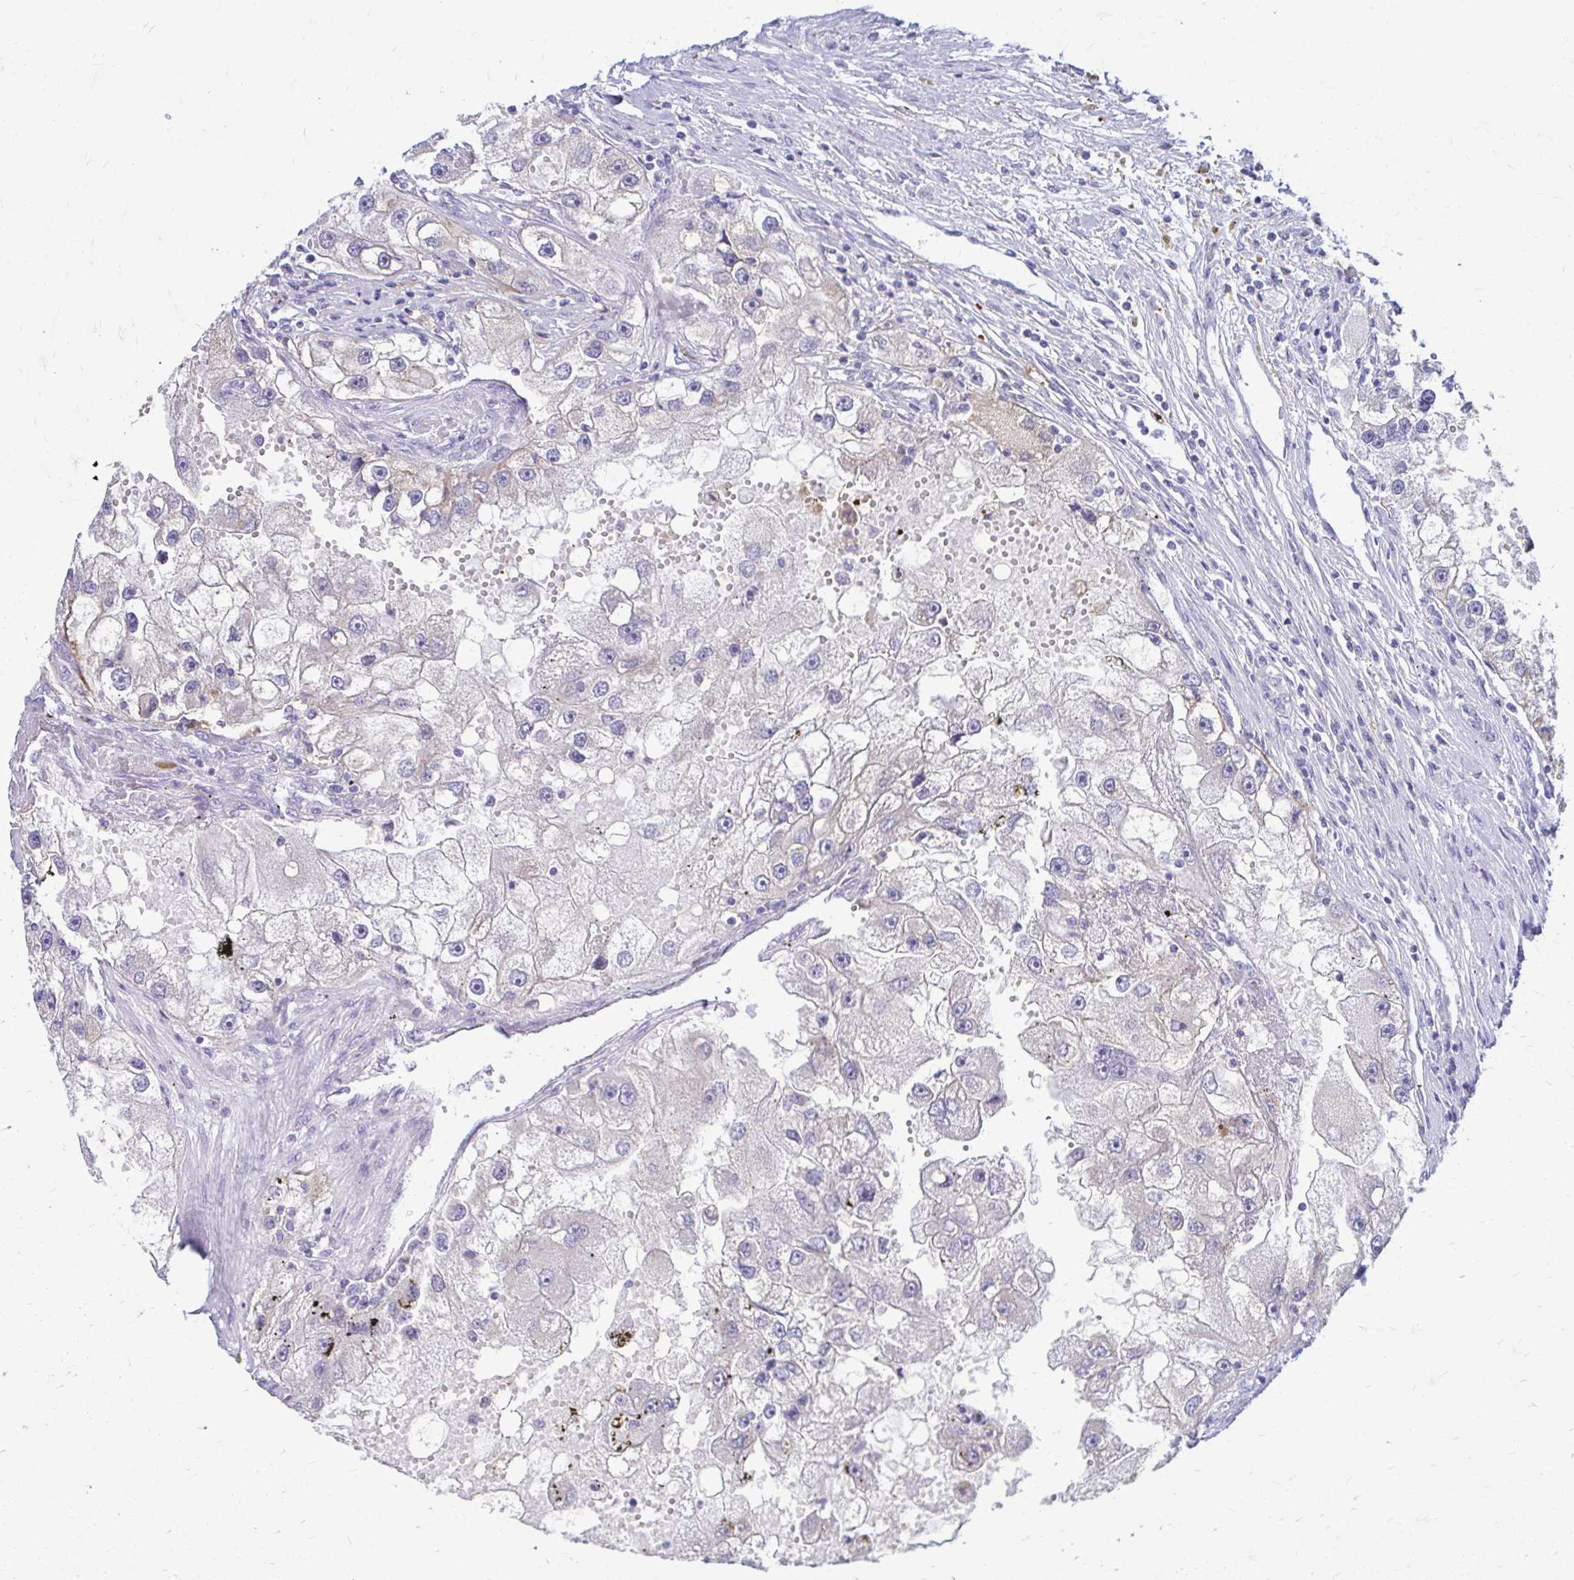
{"staining": {"intensity": "negative", "quantity": "none", "location": "none"}, "tissue": "renal cancer", "cell_type": "Tumor cells", "image_type": "cancer", "snomed": [{"axis": "morphology", "description": "Adenocarcinoma, NOS"}, {"axis": "topography", "description": "Kidney"}], "caption": "High magnification brightfield microscopy of renal cancer stained with DAB (3,3'-diaminobenzidine) (brown) and counterstained with hematoxylin (blue): tumor cells show no significant expression.", "gene": "SAMD13", "patient": {"sex": "male", "age": 63}}